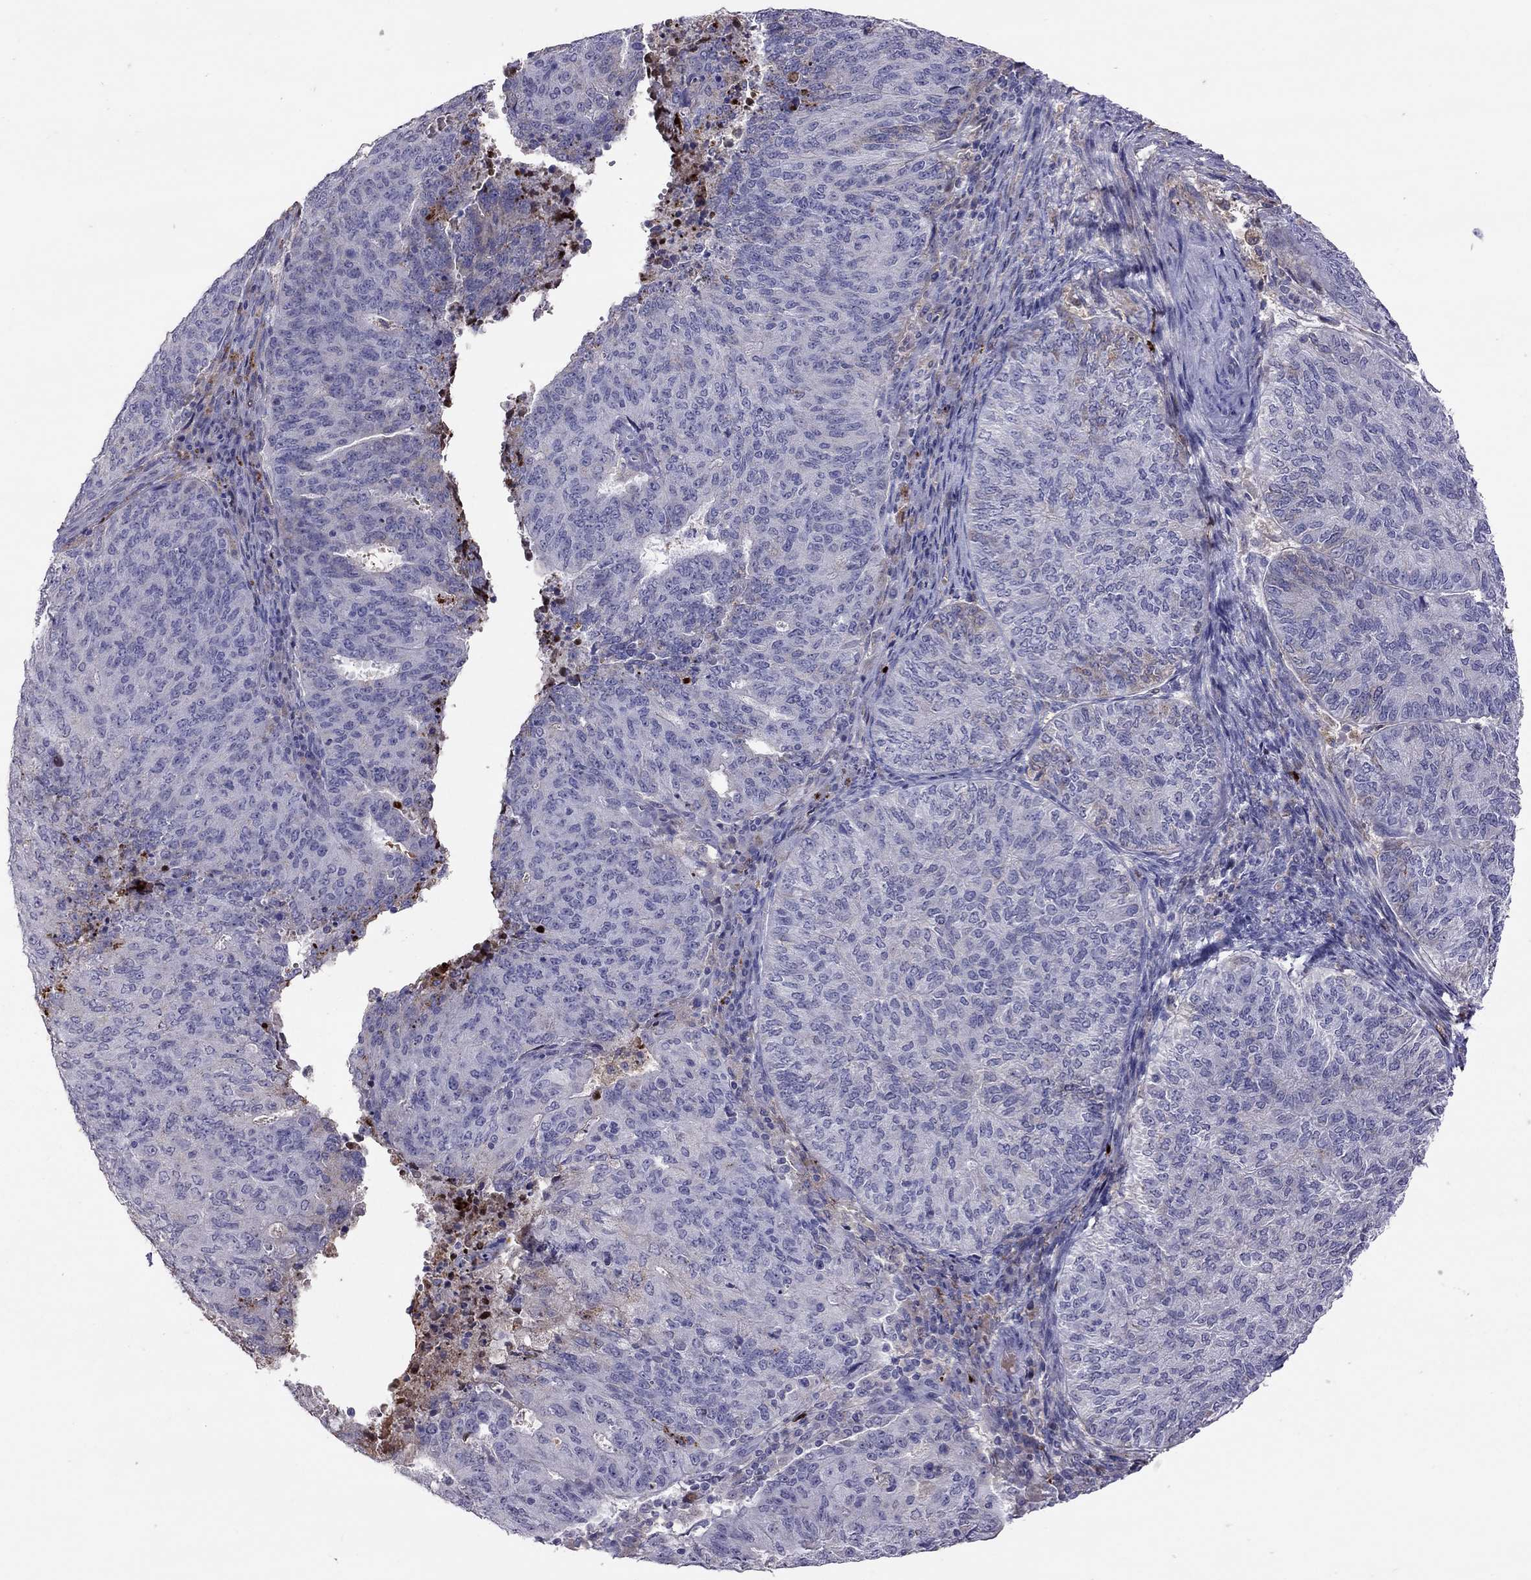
{"staining": {"intensity": "negative", "quantity": "none", "location": "none"}, "tissue": "endometrial cancer", "cell_type": "Tumor cells", "image_type": "cancer", "snomed": [{"axis": "morphology", "description": "Adenocarcinoma, NOS"}, {"axis": "topography", "description": "Endometrium"}], "caption": "Immunohistochemistry (IHC) histopathology image of endometrial cancer stained for a protein (brown), which displays no staining in tumor cells. (DAB (3,3'-diaminobenzidine) immunohistochemistry, high magnification).", "gene": "SERPINA3", "patient": {"sex": "female", "age": 82}}